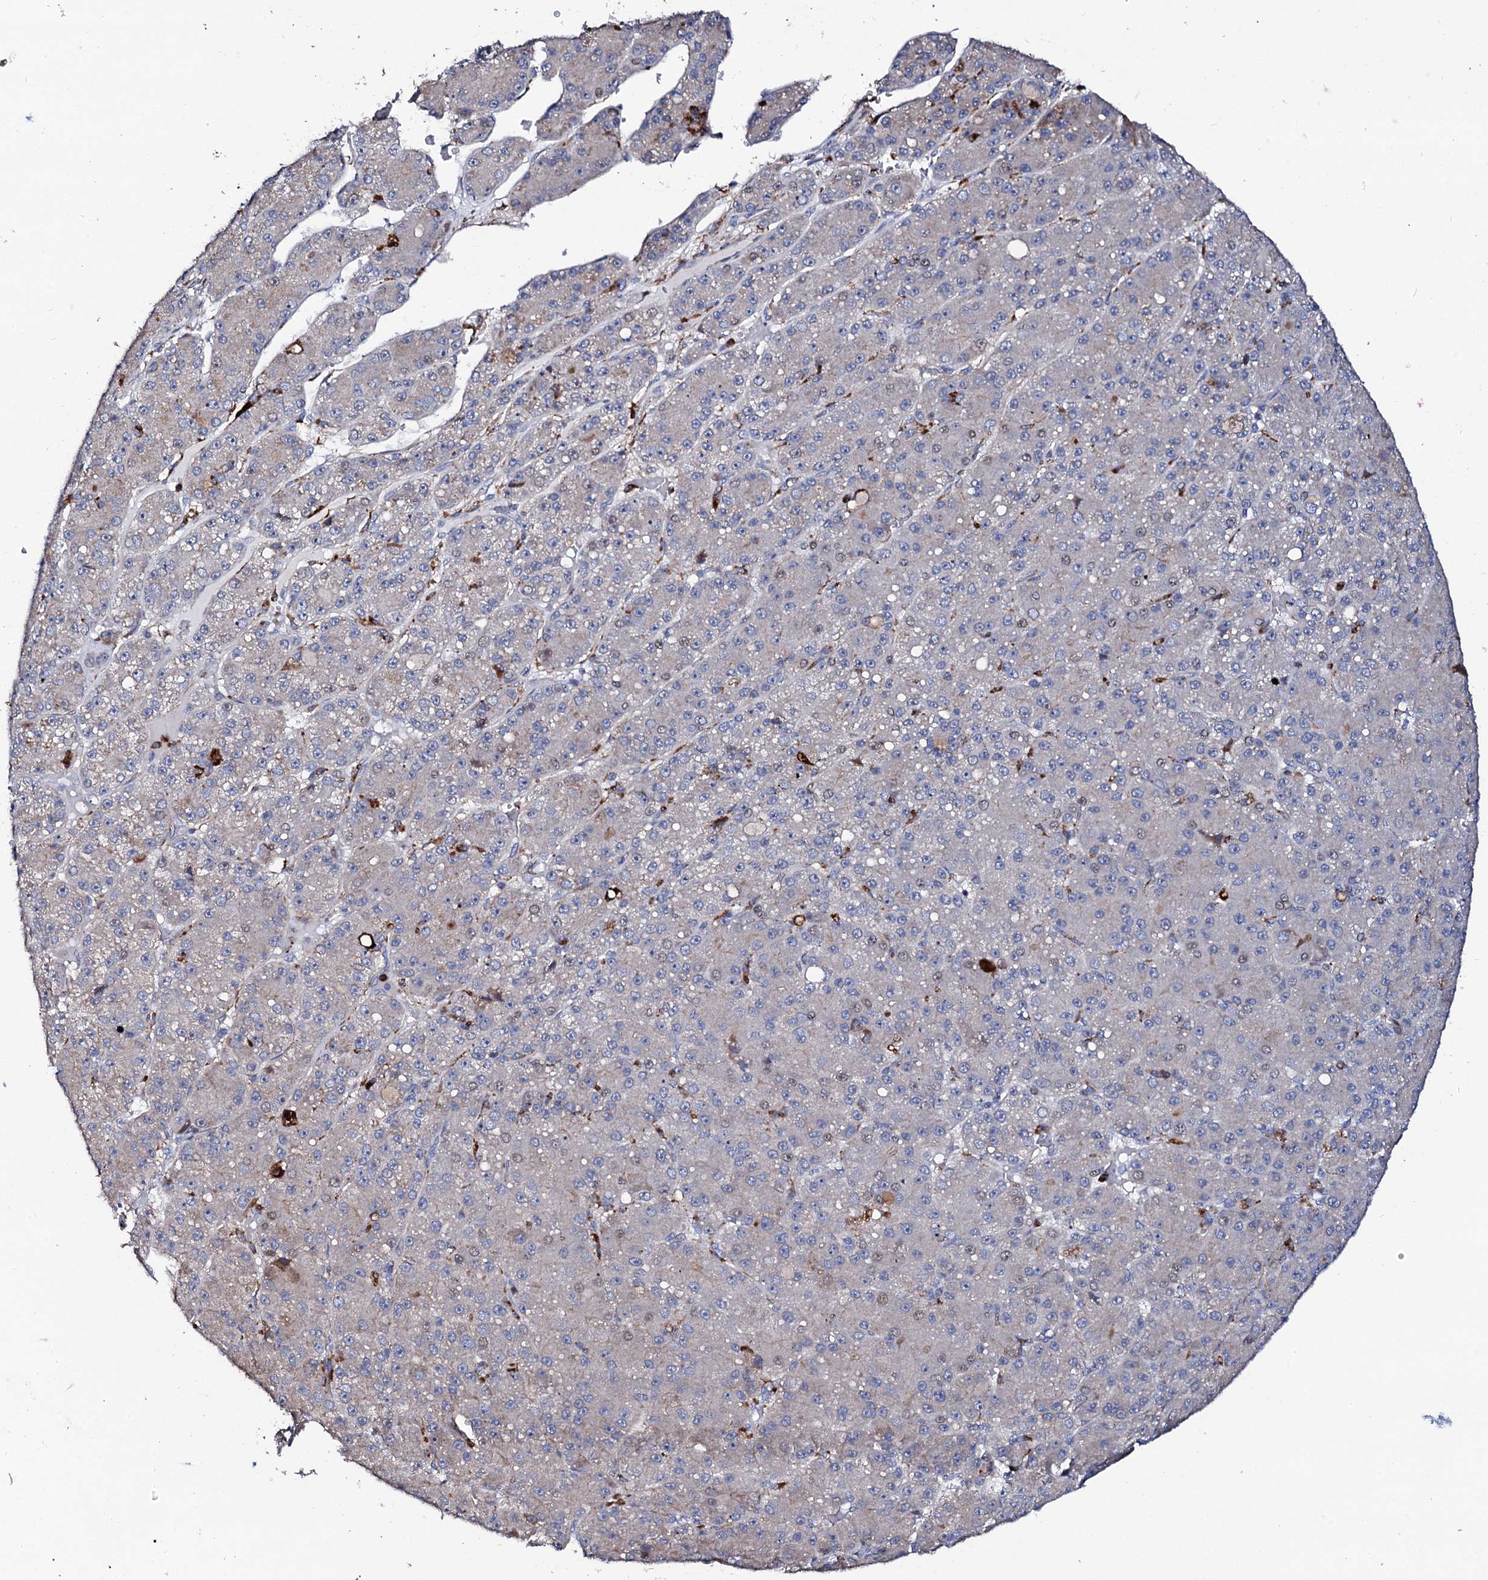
{"staining": {"intensity": "negative", "quantity": "none", "location": "none"}, "tissue": "liver cancer", "cell_type": "Tumor cells", "image_type": "cancer", "snomed": [{"axis": "morphology", "description": "Carcinoma, Hepatocellular, NOS"}, {"axis": "topography", "description": "Liver"}], "caption": "A high-resolution histopathology image shows IHC staining of liver hepatocellular carcinoma, which reveals no significant staining in tumor cells. (DAB (3,3'-diaminobenzidine) immunohistochemistry with hematoxylin counter stain).", "gene": "TCIRG1", "patient": {"sex": "male", "age": 67}}